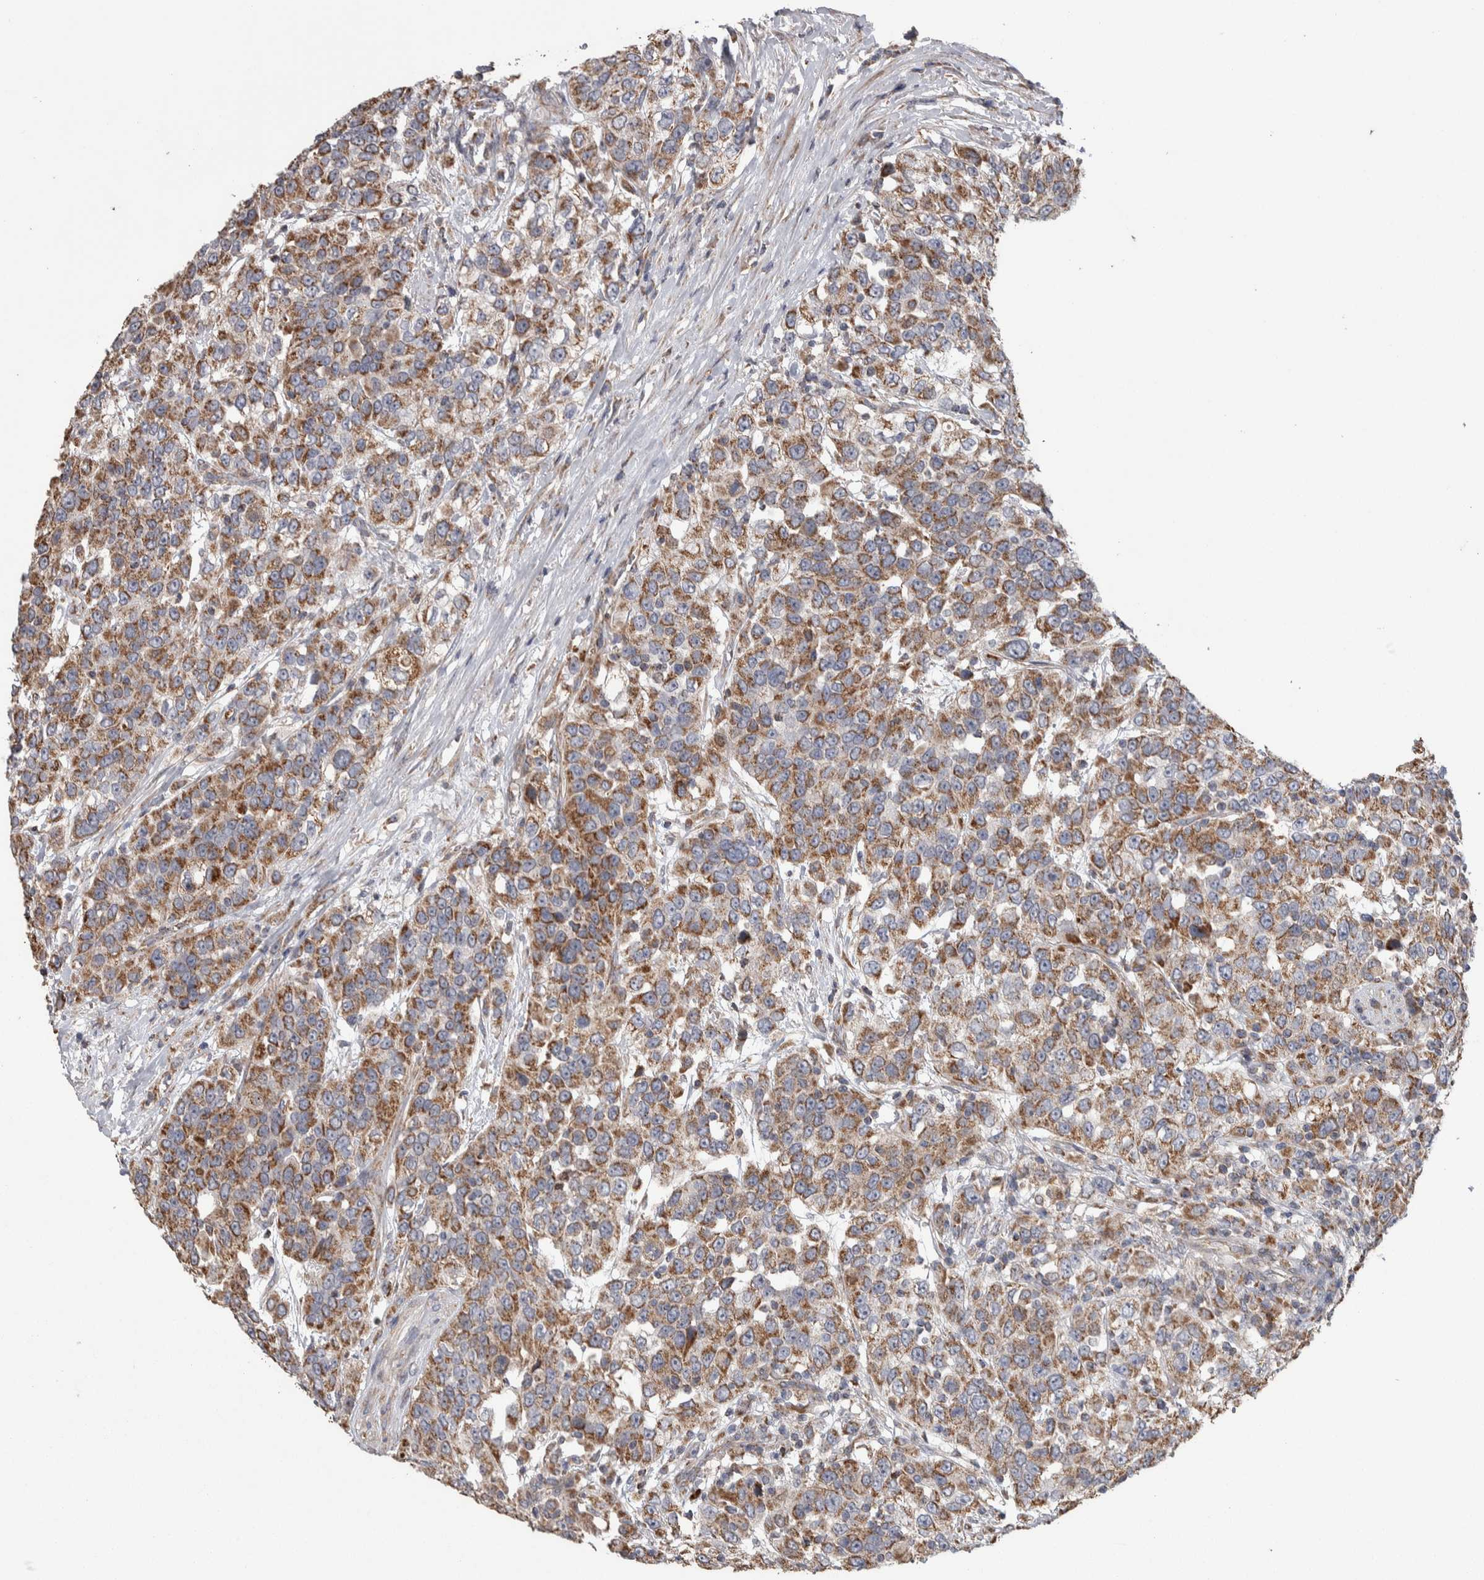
{"staining": {"intensity": "moderate", "quantity": ">75%", "location": "cytoplasmic/membranous"}, "tissue": "urothelial cancer", "cell_type": "Tumor cells", "image_type": "cancer", "snomed": [{"axis": "morphology", "description": "Urothelial carcinoma, High grade"}, {"axis": "topography", "description": "Urinary bladder"}], "caption": "High-power microscopy captured an immunohistochemistry image of urothelial cancer, revealing moderate cytoplasmic/membranous positivity in about >75% of tumor cells.", "gene": "SCO1", "patient": {"sex": "female", "age": 80}}